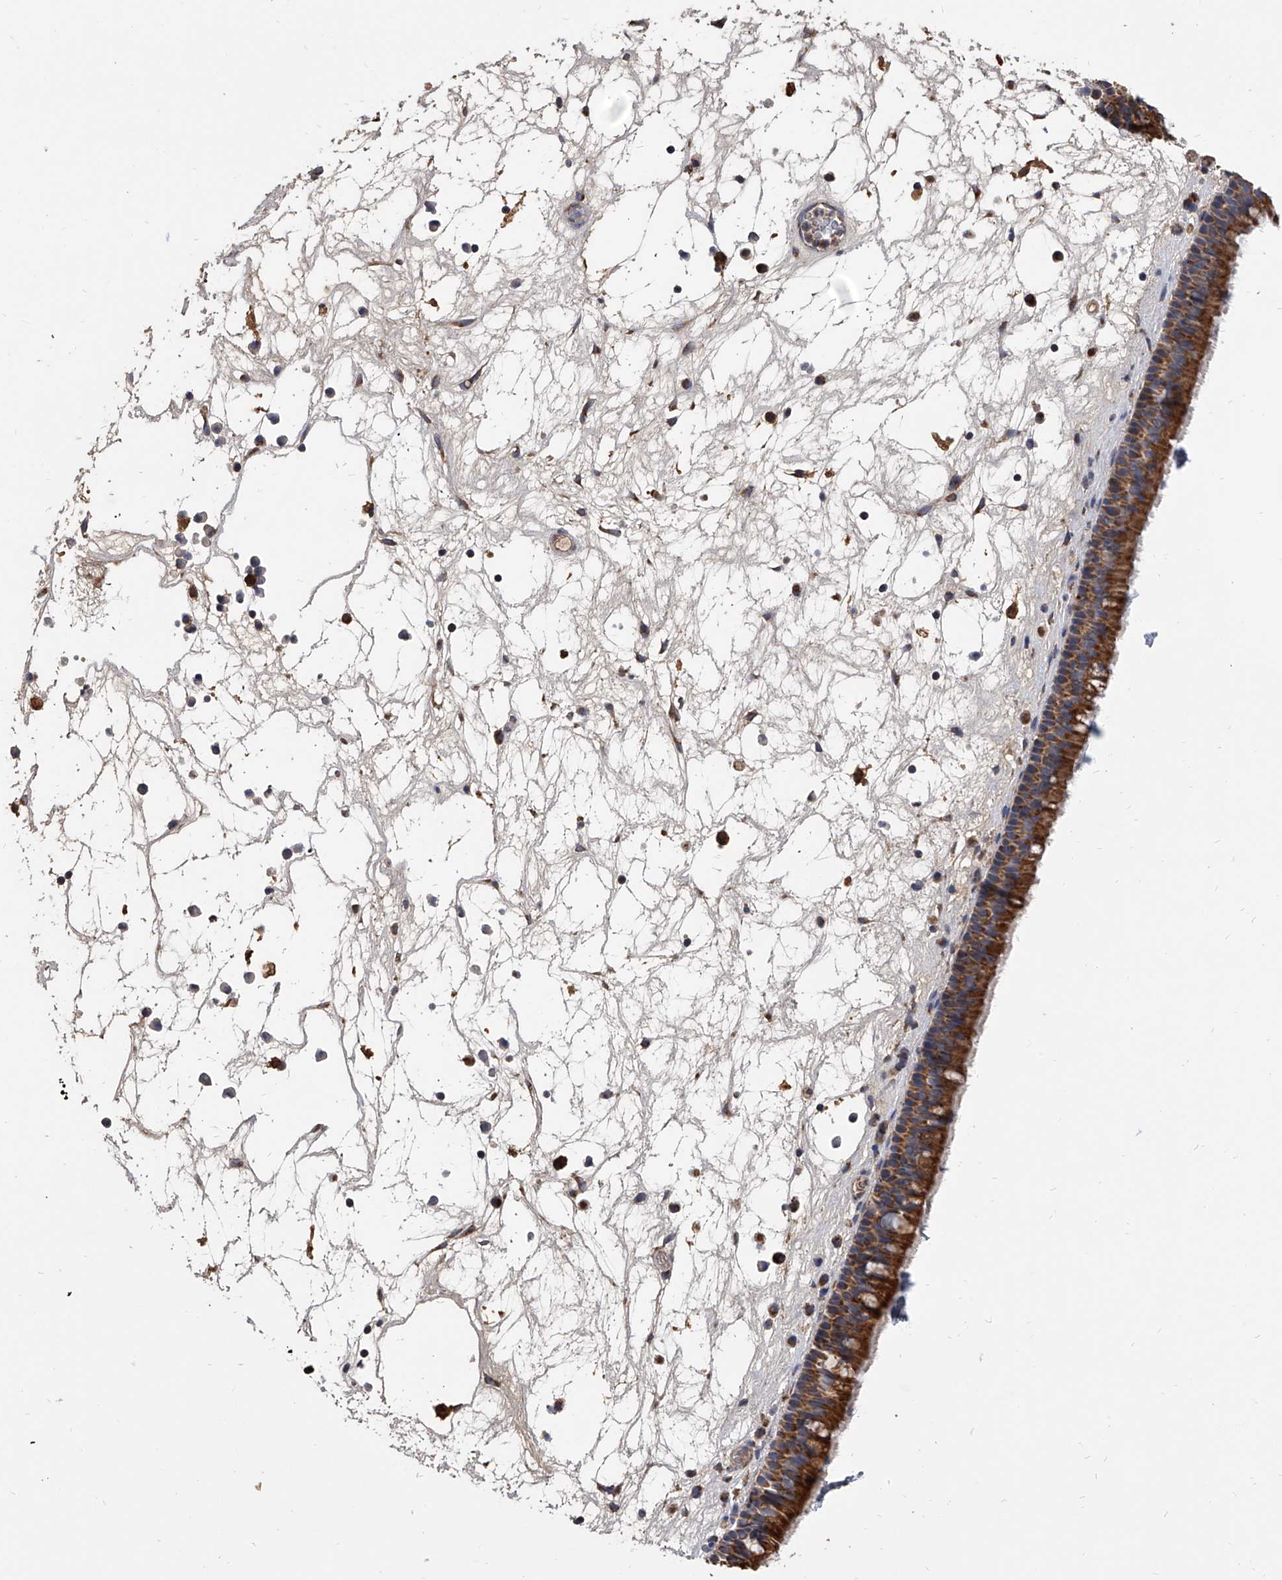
{"staining": {"intensity": "strong", "quantity": ">75%", "location": "cytoplasmic/membranous"}, "tissue": "nasopharynx", "cell_type": "Respiratory epithelial cells", "image_type": "normal", "snomed": [{"axis": "morphology", "description": "Normal tissue, NOS"}, {"axis": "morphology", "description": "Inflammation, NOS"}, {"axis": "morphology", "description": "Malignant melanoma, Metastatic site"}, {"axis": "topography", "description": "Nasopharynx"}], "caption": "Immunohistochemistry of benign nasopharynx exhibits high levels of strong cytoplasmic/membranous expression in about >75% of respiratory epithelial cells. (DAB (3,3'-diaminobenzidine) IHC with brightfield microscopy, high magnification).", "gene": "MRPL28", "patient": {"sex": "male", "age": 70}}